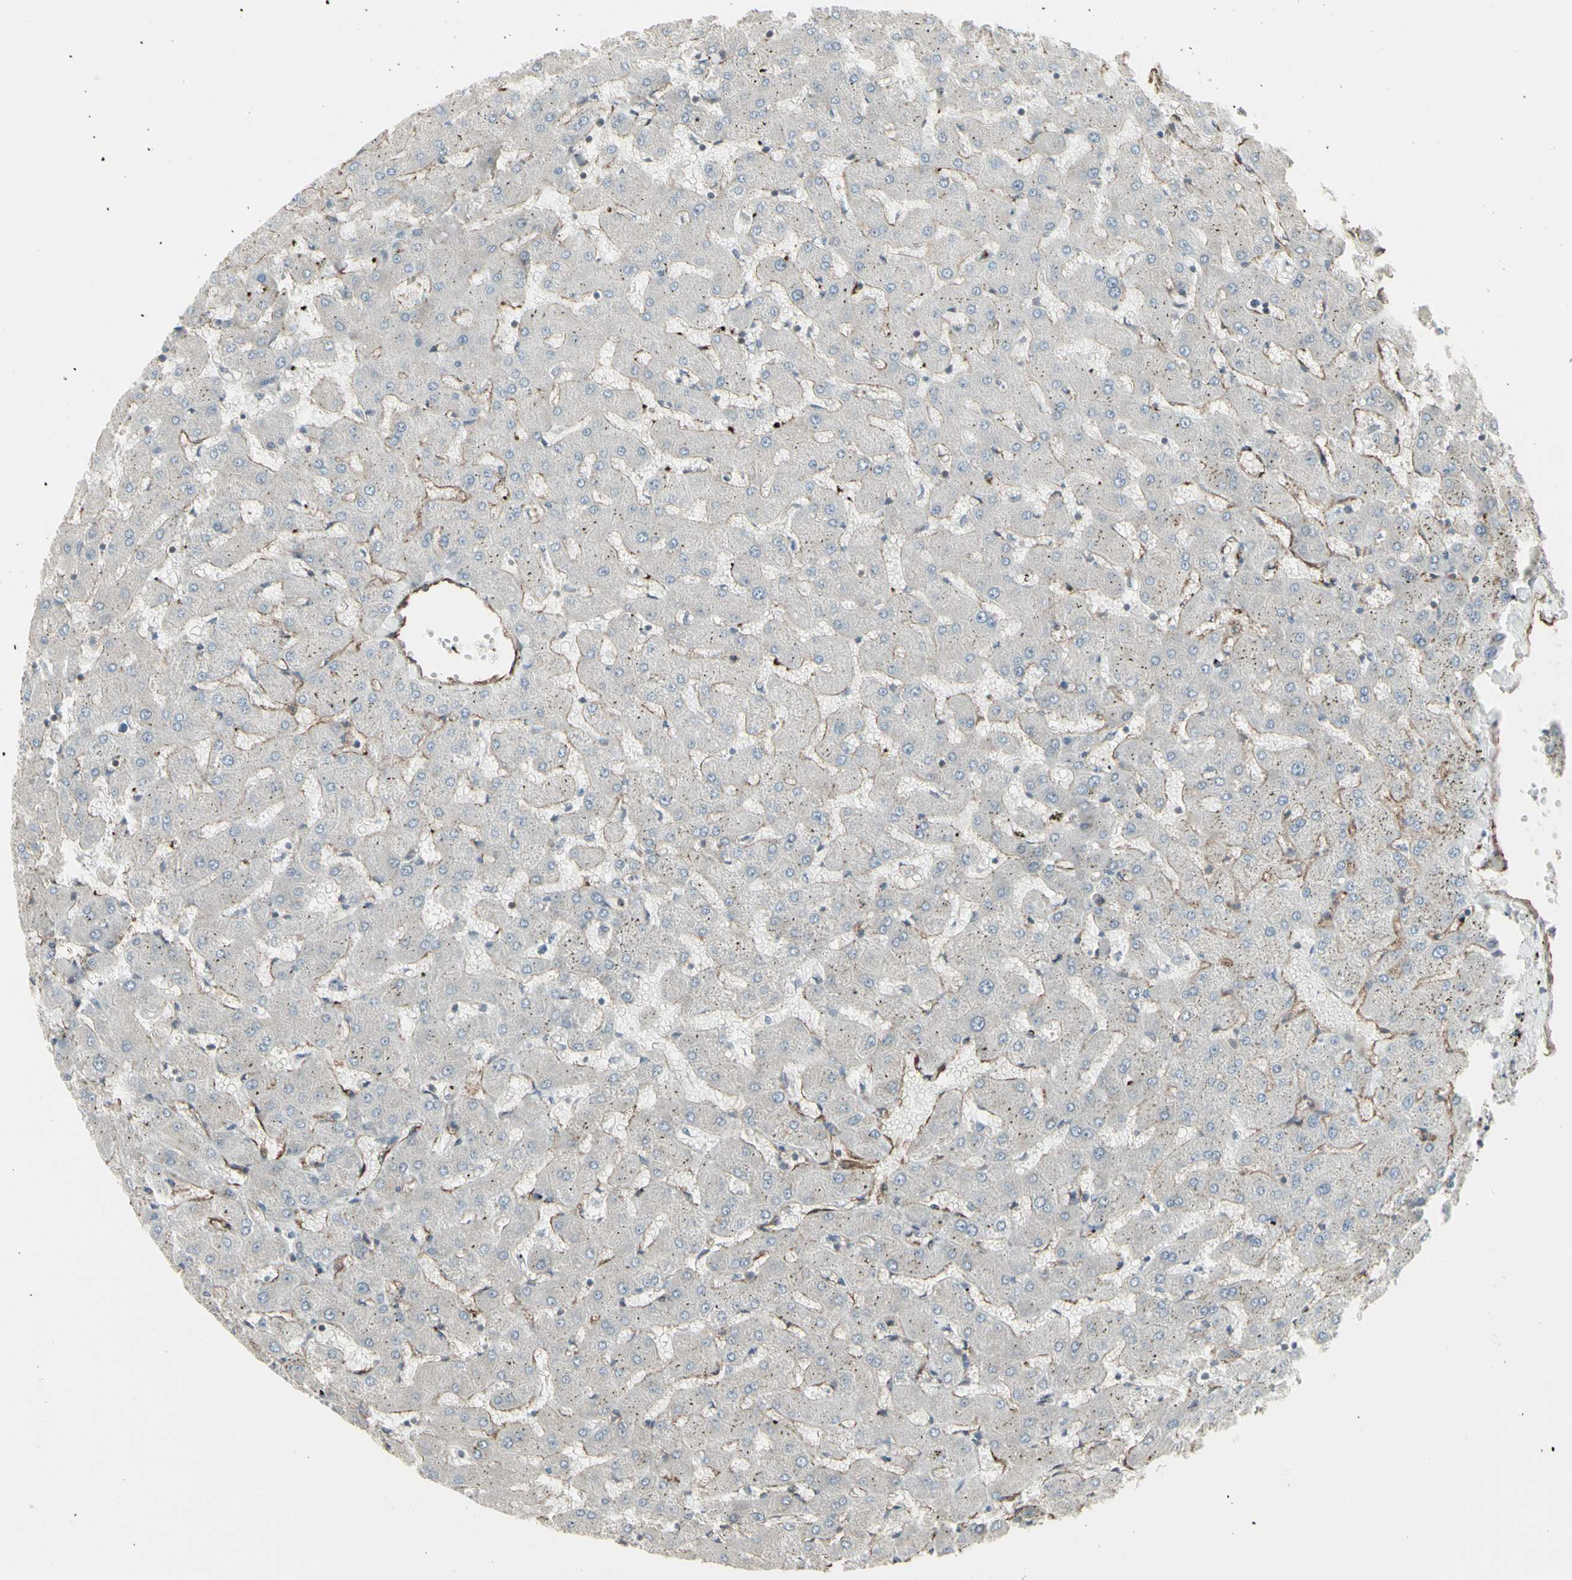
{"staining": {"intensity": "weak", "quantity": "25%-75%", "location": "cytoplasmic/membranous"}, "tissue": "liver", "cell_type": "Cholangiocytes", "image_type": "normal", "snomed": [{"axis": "morphology", "description": "Normal tissue, NOS"}, {"axis": "topography", "description": "Liver"}], "caption": "Liver stained with immunohistochemistry (IHC) reveals weak cytoplasmic/membranous positivity in about 25%-75% of cholangiocytes. (DAB IHC with brightfield microscopy, high magnification).", "gene": "DTX3L", "patient": {"sex": "female", "age": 63}}